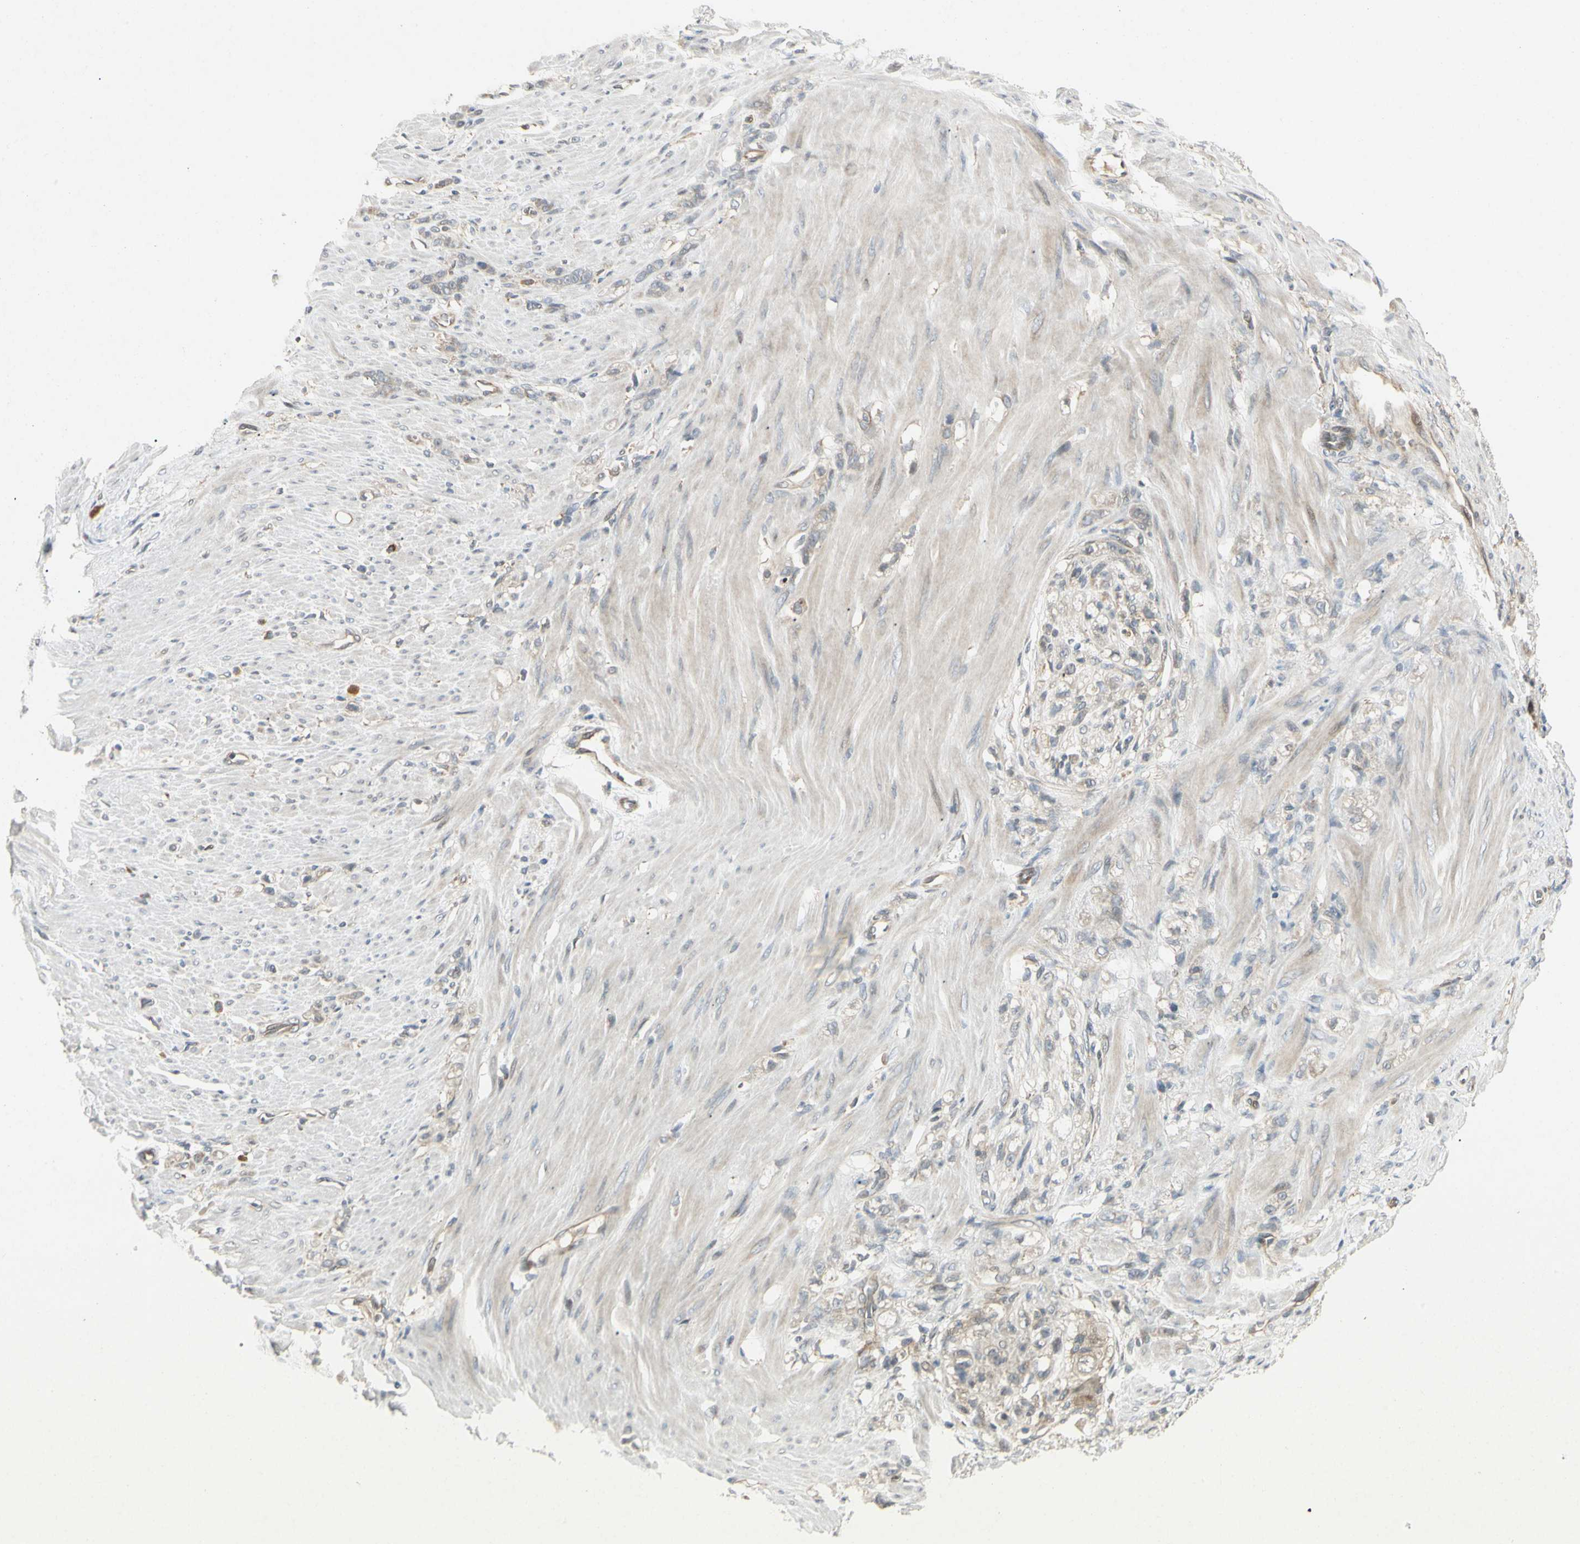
{"staining": {"intensity": "negative", "quantity": "none", "location": "none"}, "tissue": "stomach cancer", "cell_type": "Tumor cells", "image_type": "cancer", "snomed": [{"axis": "morphology", "description": "Adenocarcinoma, NOS"}, {"axis": "topography", "description": "Stomach"}], "caption": "IHC image of human stomach cancer (adenocarcinoma) stained for a protein (brown), which reveals no expression in tumor cells.", "gene": "FNDC3B", "patient": {"sex": "male", "age": 82}}